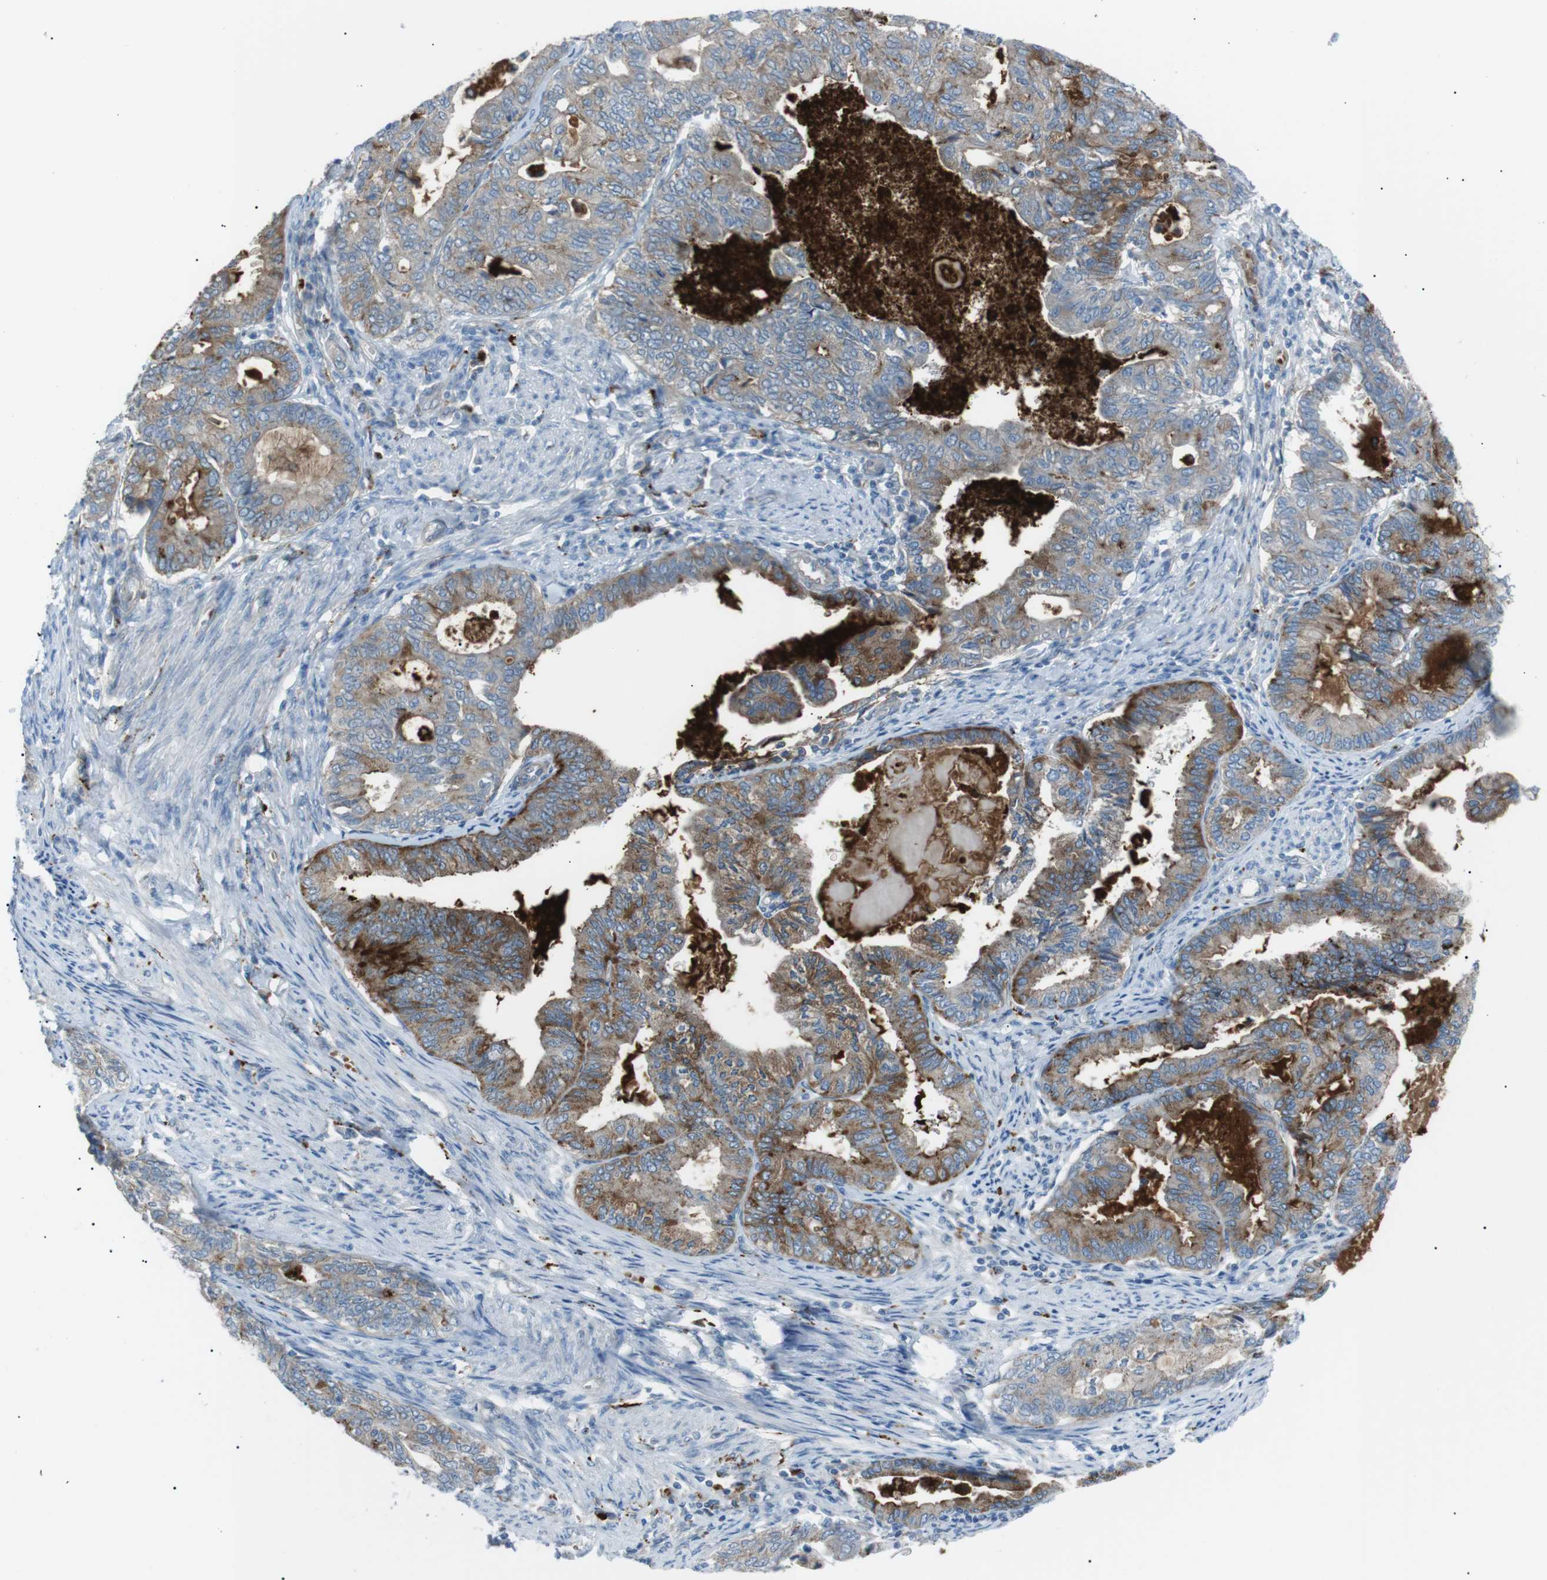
{"staining": {"intensity": "moderate", "quantity": "25%-75%", "location": "cytoplasmic/membranous"}, "tissue": "endometrial cancer", "cell_type": "Tumor cells", "image_type": "cancer", "snomed": [{"axis": "morphology", "description": "Adenocarcinoma, NOS"}, {"axis": "topography", "description": "Endometrium"}], "caption": "The image demonstrates staining of endometrial adenocarcinoma, revealing moderate cytoplasmic/membranous protein staining (brown color) within tumor cells.", "gene": "B4GALNT2", "patient": {"sex": "female", "age": 86}}